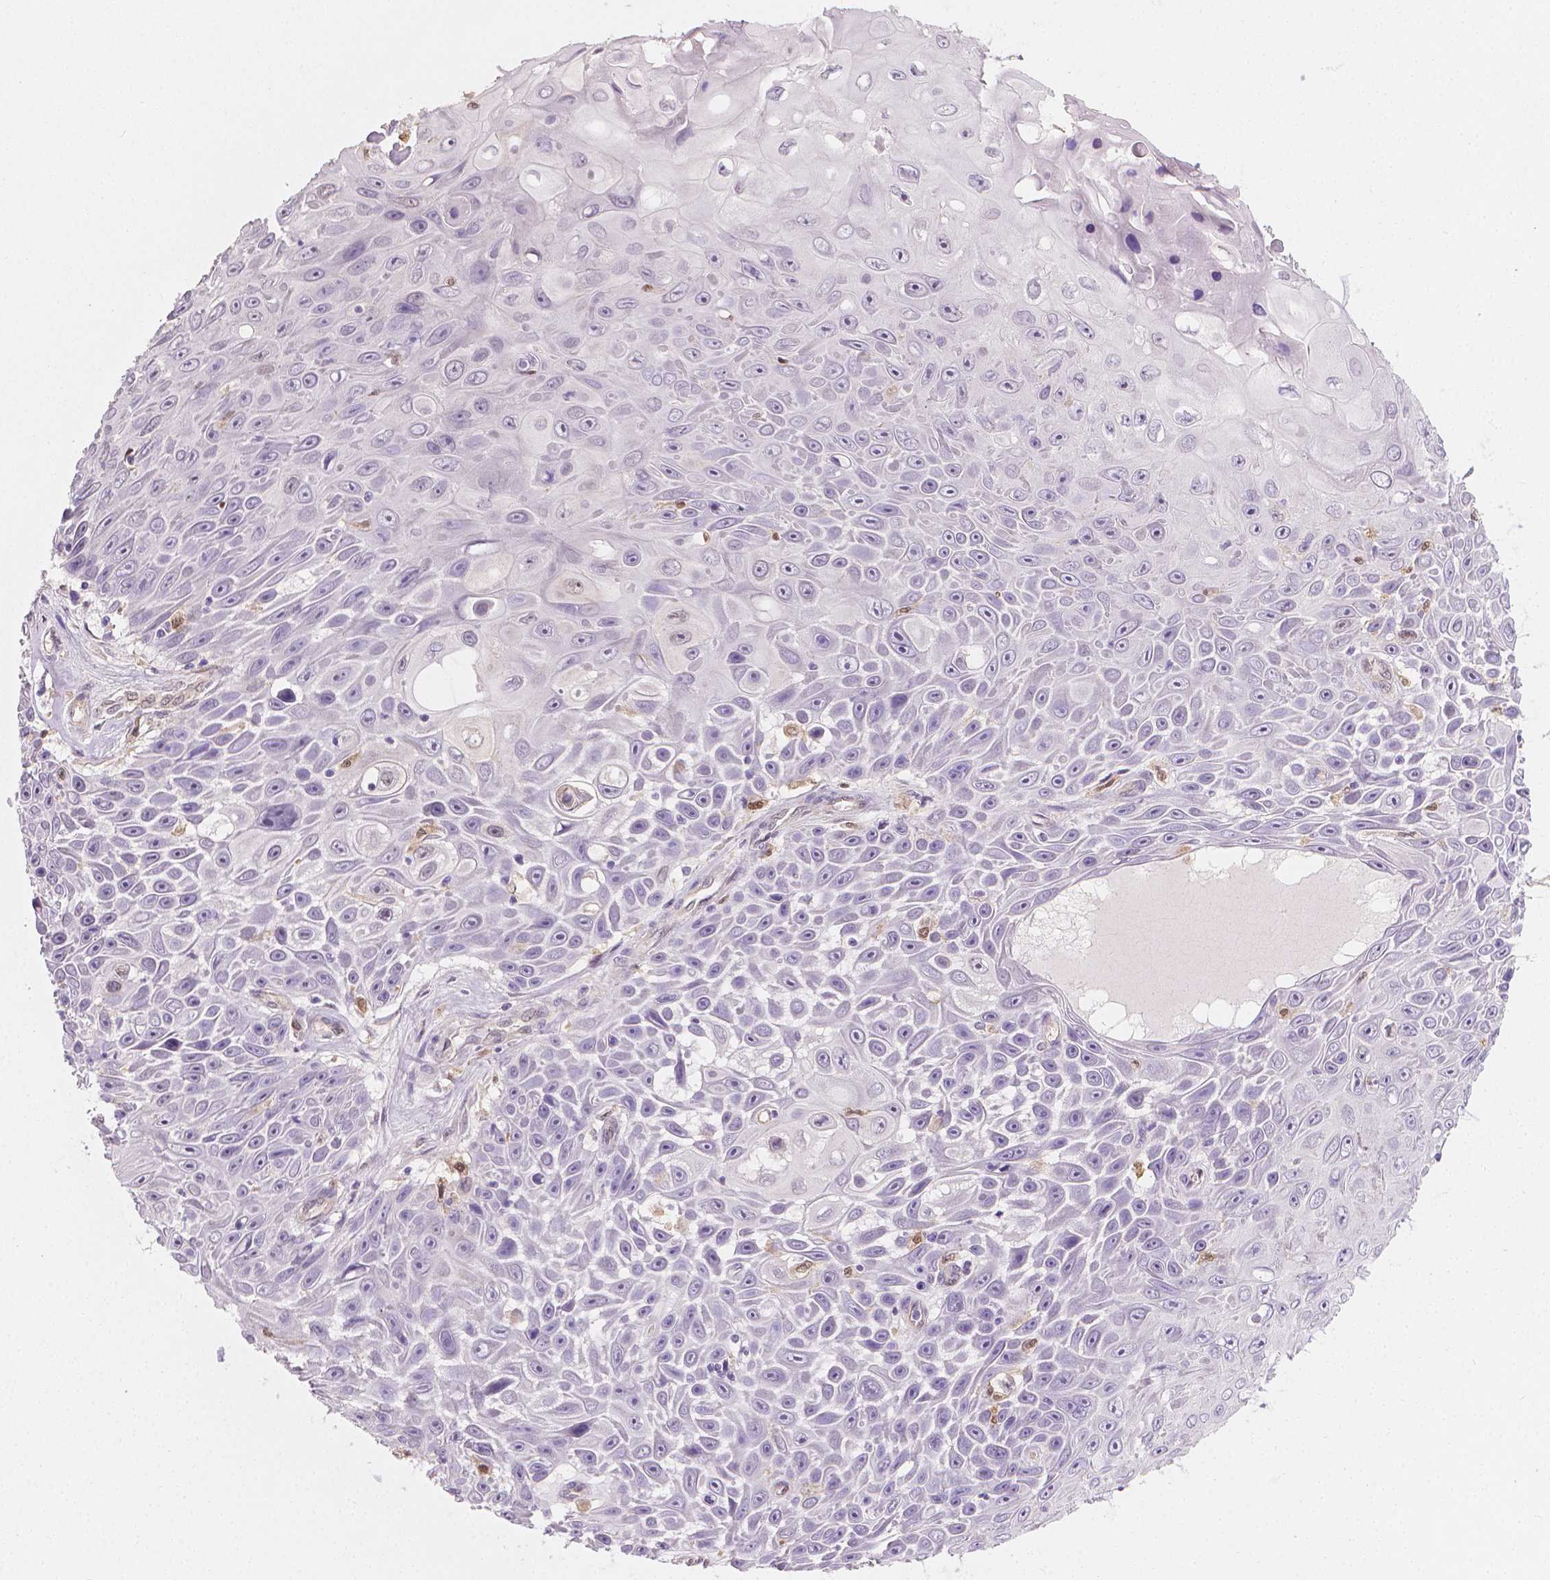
{"staining": {"intensity": "negative", "quantity": "none", "location": "none"}, "tissue": "skin cancer", "cell_type": "Tumor cells", "image_type": "cancer", "snomed": [{"axis": "morphology", "description": "Squamous cell carcinoma, NOS"}, {"axis": "topography", "description": "Skin"}], "caption": "The histopathology image exhibits no staining of tumor cells in skin cancer.", "gene": "TNFAIP2", "patient": {"sex": "male", "age": 82}}